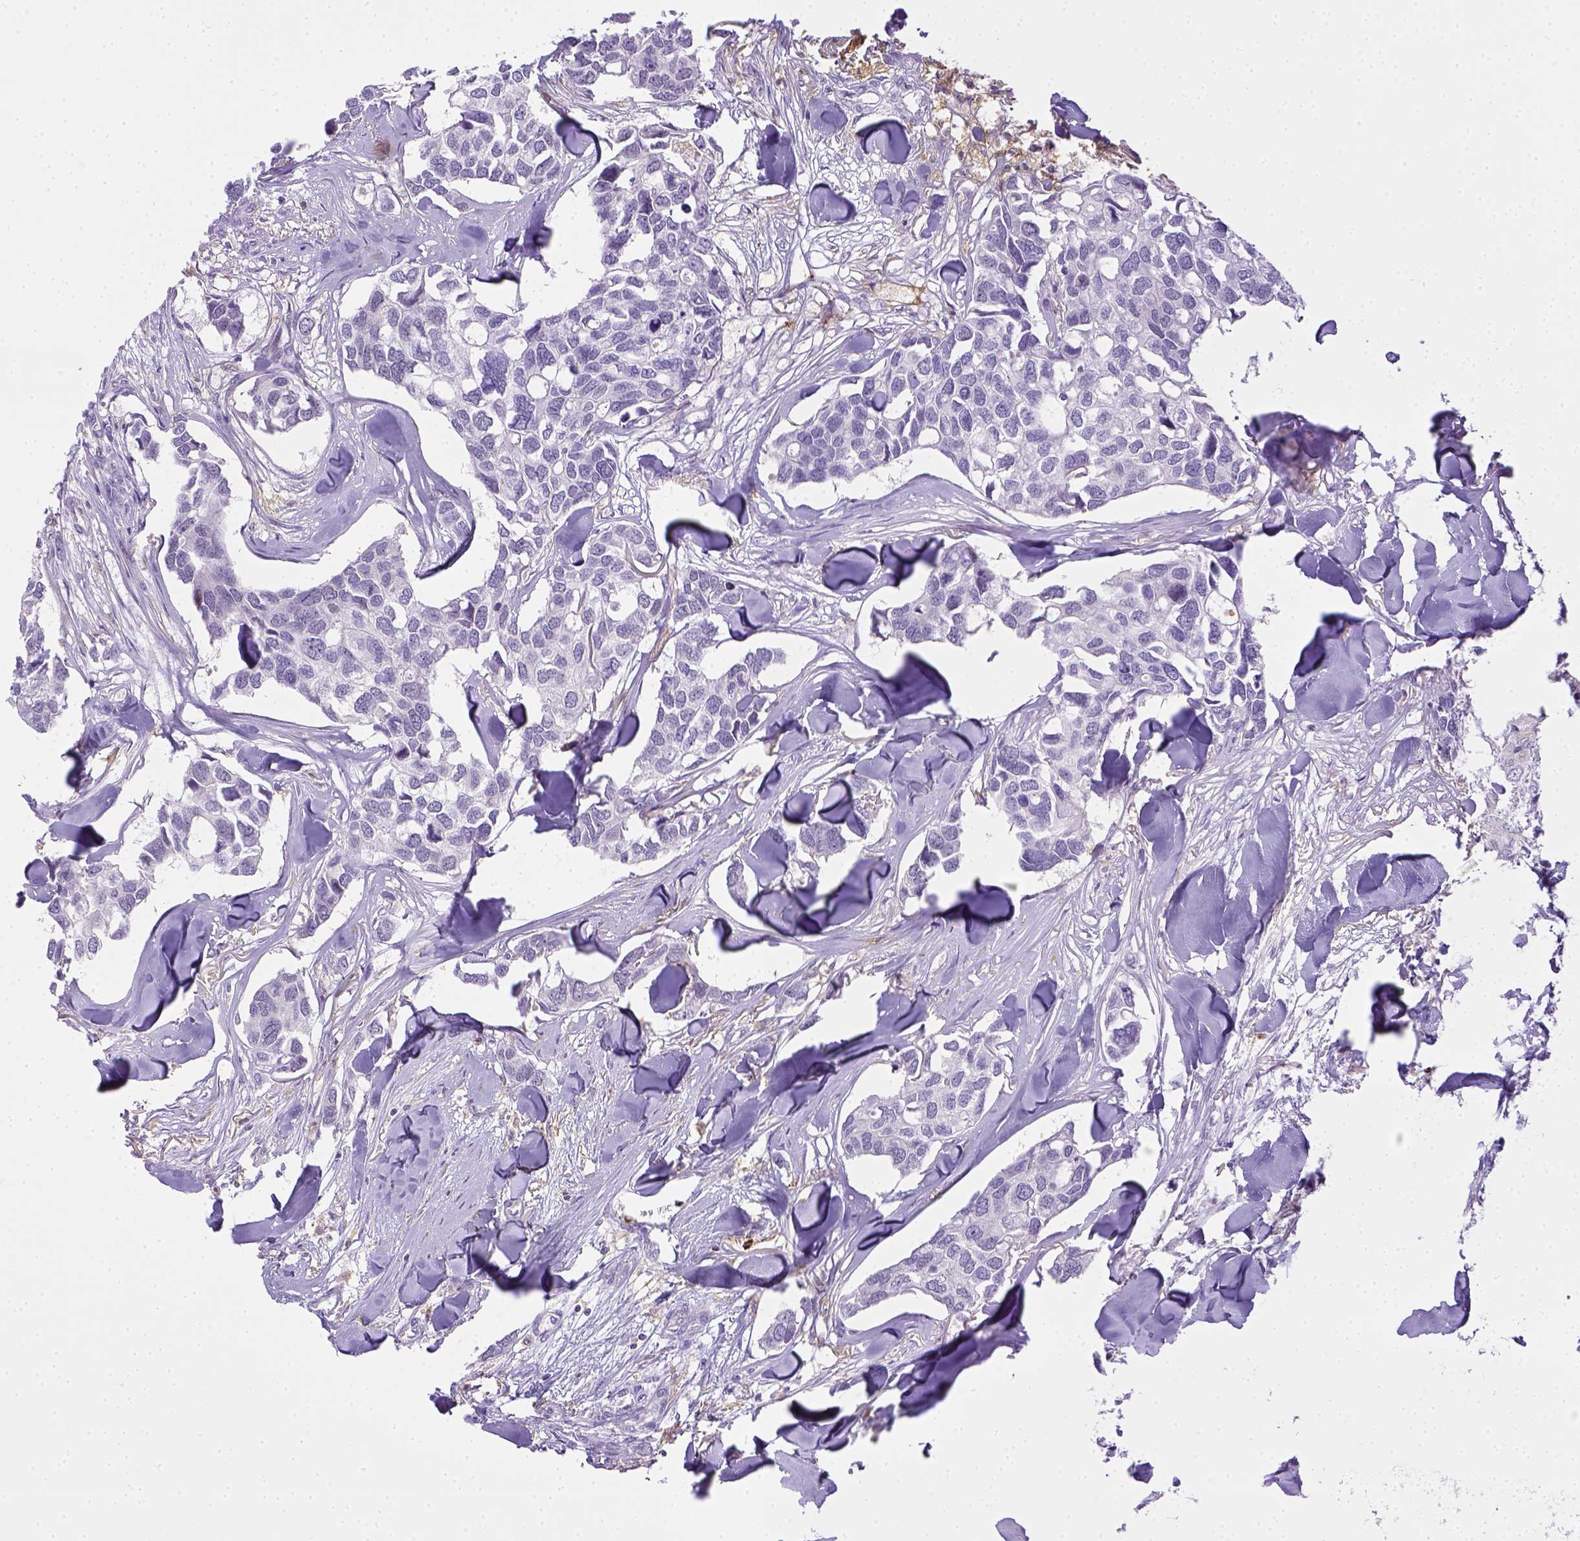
{"staining": {"intensity": "negative", "quantity": "none", "location": "none"}, "tissue": "breast cancer", "cell_type": "Tumor cells", "image_type": "cancer", "snomed": [{"axis": "morphology", "description": "Duct carcinoma"}, {"axis": "topography", "description": "Breast"}], "caption": "The histopathology image shows no staining of tumor cells in breast cancer (infiltrating ductal carcinoma). (DAB immunohistochemistry (IHC) with hematoxylin counter stain).", "gene": "ITGAM", "patient": {"sex": "female", "age": 83}}